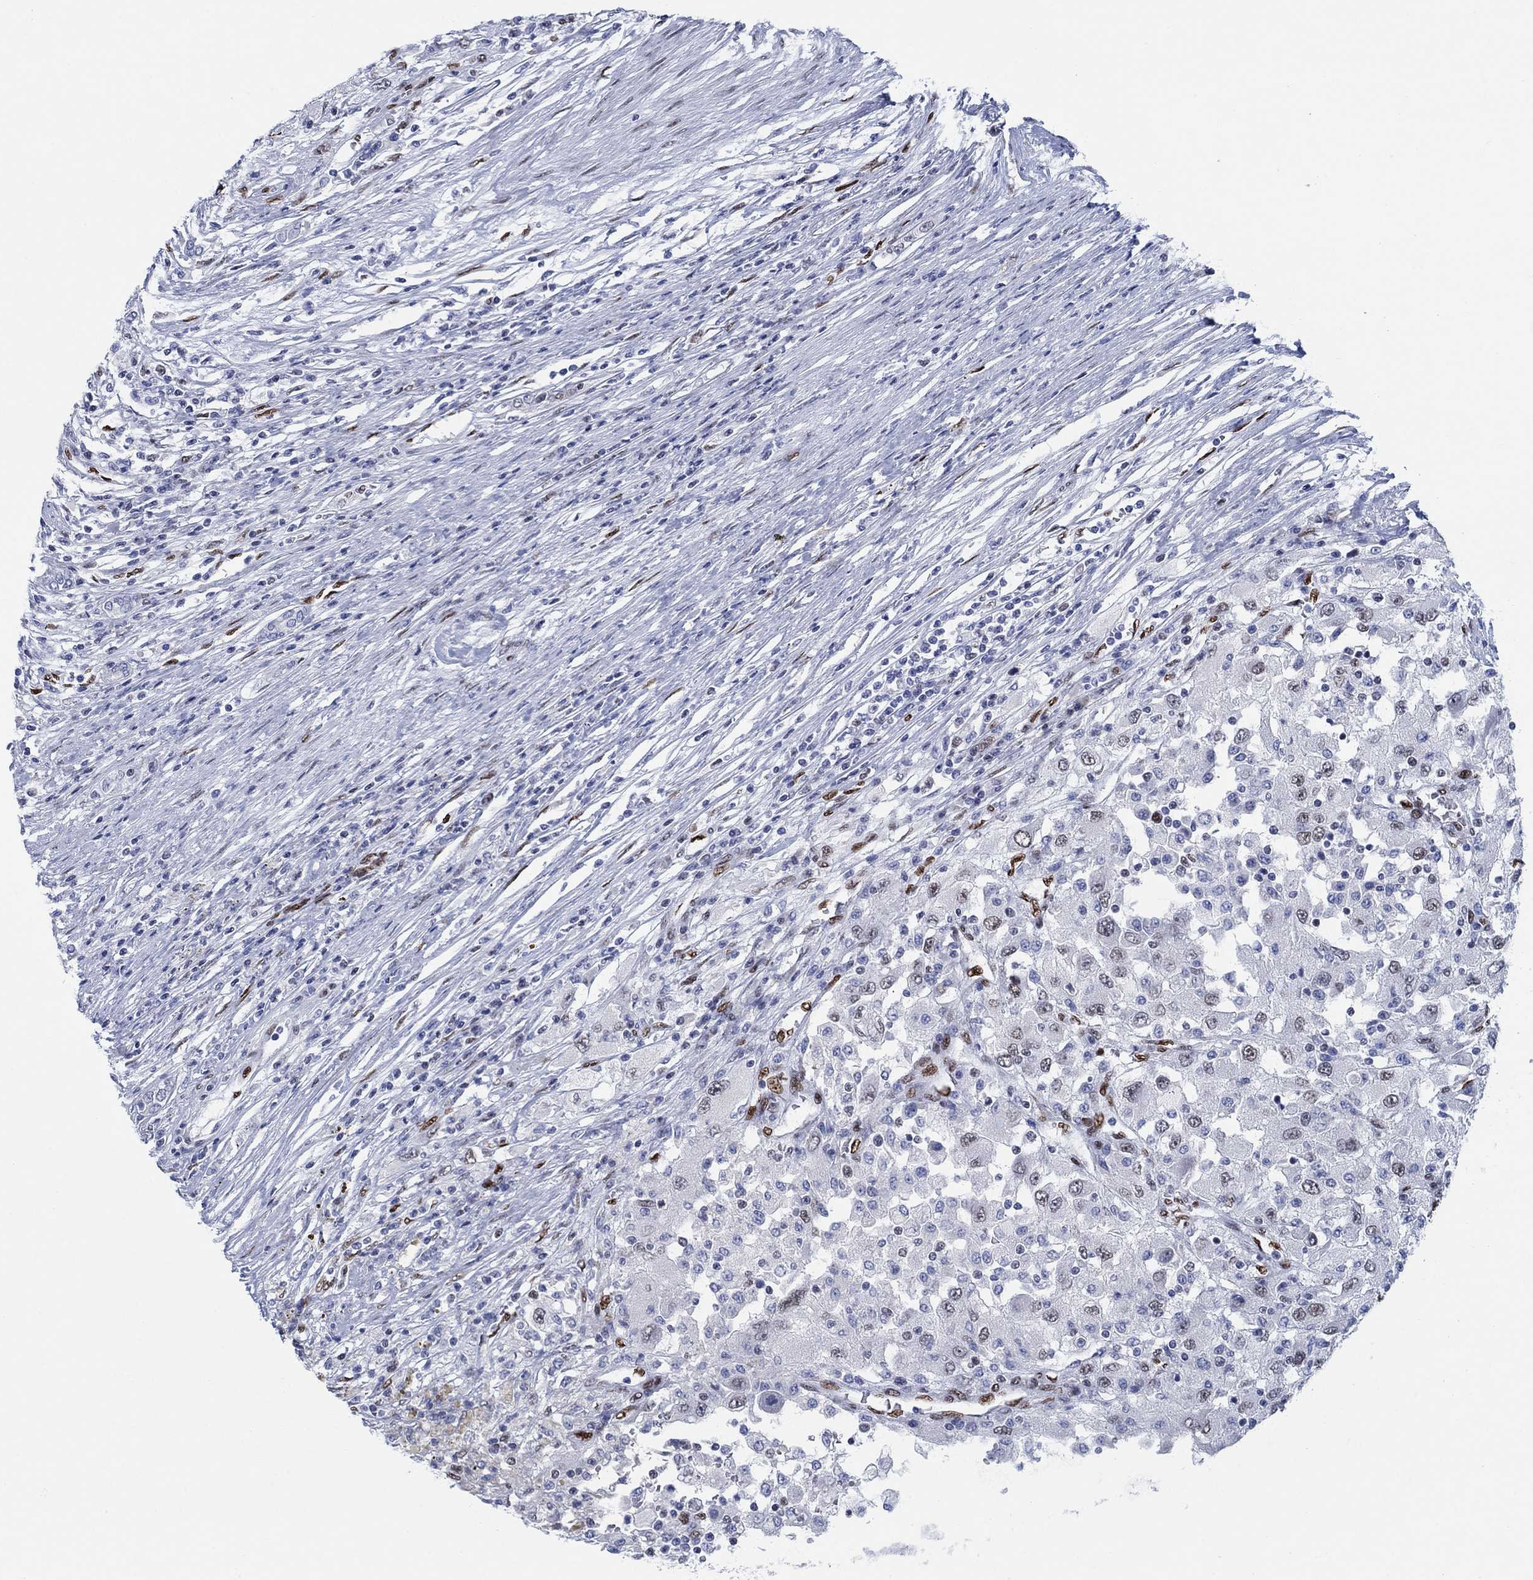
{"staining": {"intensity": "negative", "quantity": "none", "location": "none"}, "tissue": "renal cancer", "cell_type": "Tumor cells", "image_type": "cancer", "snomed": [{"axis": "morphology", "description": "Adenocarcinoma, NOS"}, {"axis": "topography", "description": "Kidney"}], "caption": "An image of human renal cancer is negative for staining in tumor cells.", "gene": "ZEB1", "patient": {"sex": "female", "age": 67}}